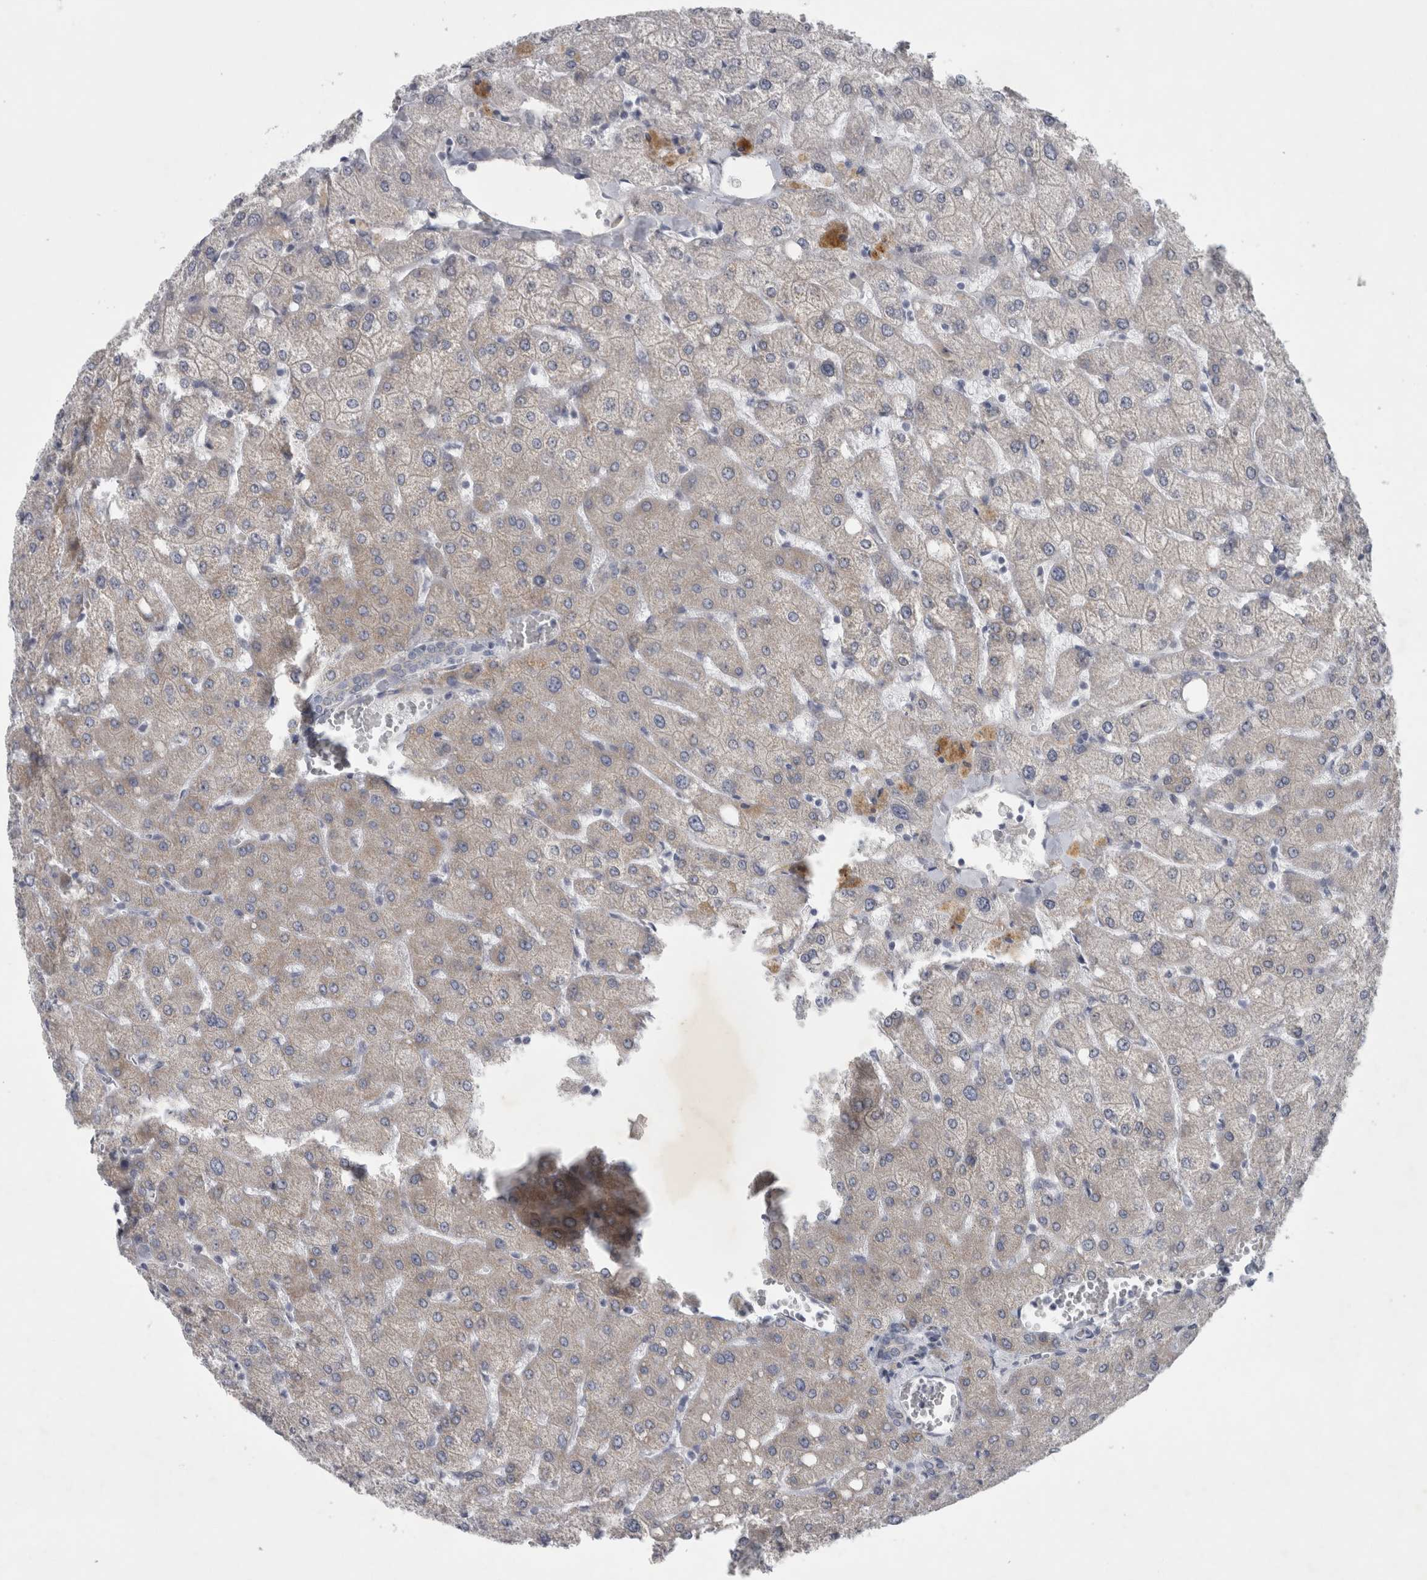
{"staining": {"intensity": "negative", "quantity": "none", "location": "none"}, "tissue": "liver", "cell_type": "Cholangiocytes", "image_type": "normal", "snomed": [{"axis": "morphology", "description": "Normal tissue, NOS"}, {"axis": "topography", "description": "Liver"}], "caption": "Immunohistochemistry of normal liver exhibits no staining in cholangiocytes.", "gene": "FXYD7", "patient": {"sex": "female", "age": 54}}